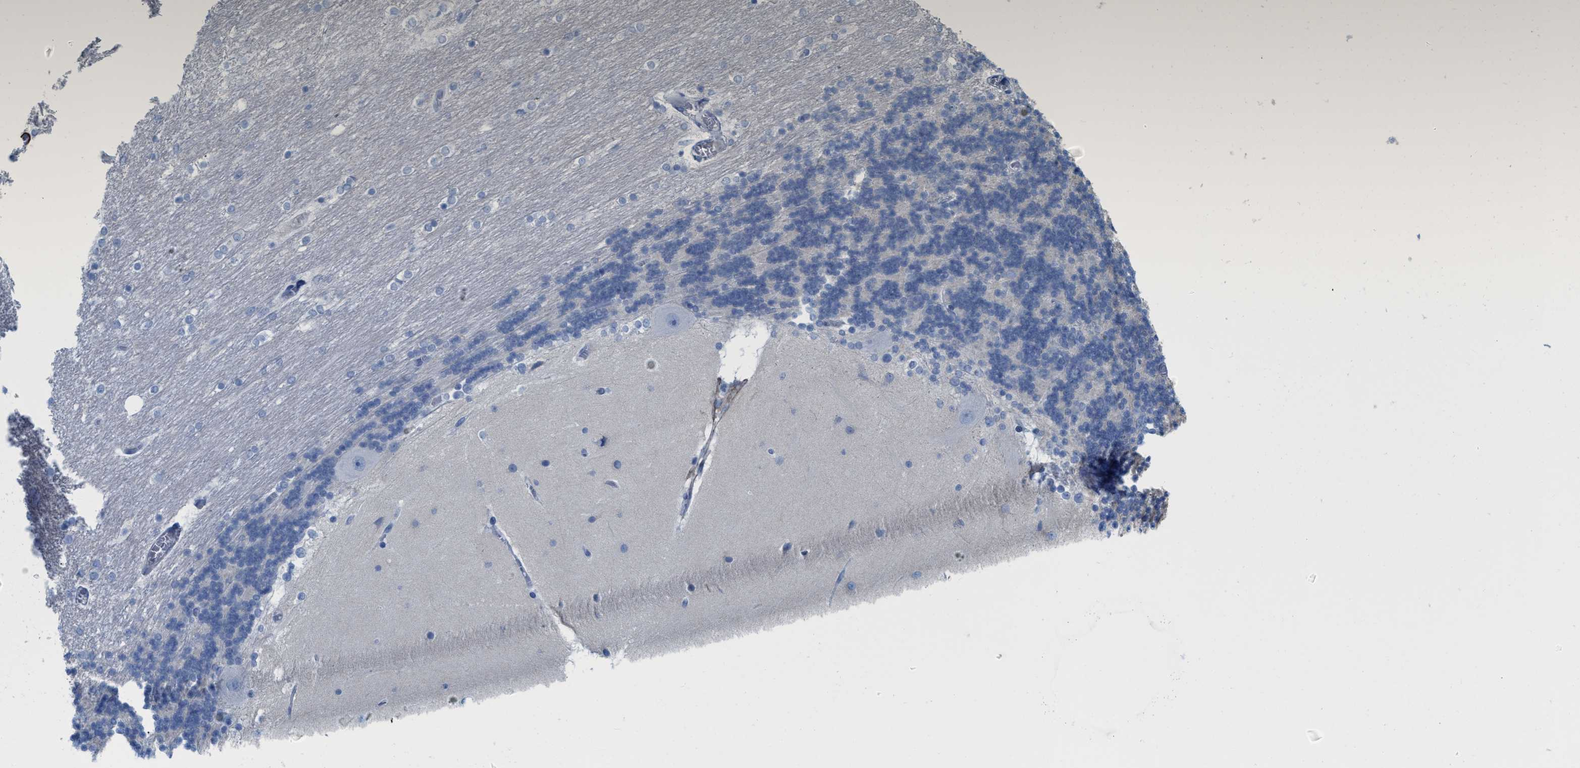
{"staining": {"intensity": "negative", "quantity": "none", "location": "none"}, "tissue": "cerebellum", "cell_type": "Cells in granular layer", "image_type": "normal", "snomed": [{"axis": "morphology", "description": "Normal tissue, NOS"}, {"axis": "topography", "description": "Cerebellum"}], "caption": "This is an IHC micrograph of unremarkable cerebellum. There is no positivity in cells in granular layer.", "gene": "TAGLN", "patient": {"sex": "female", "age": 54}}